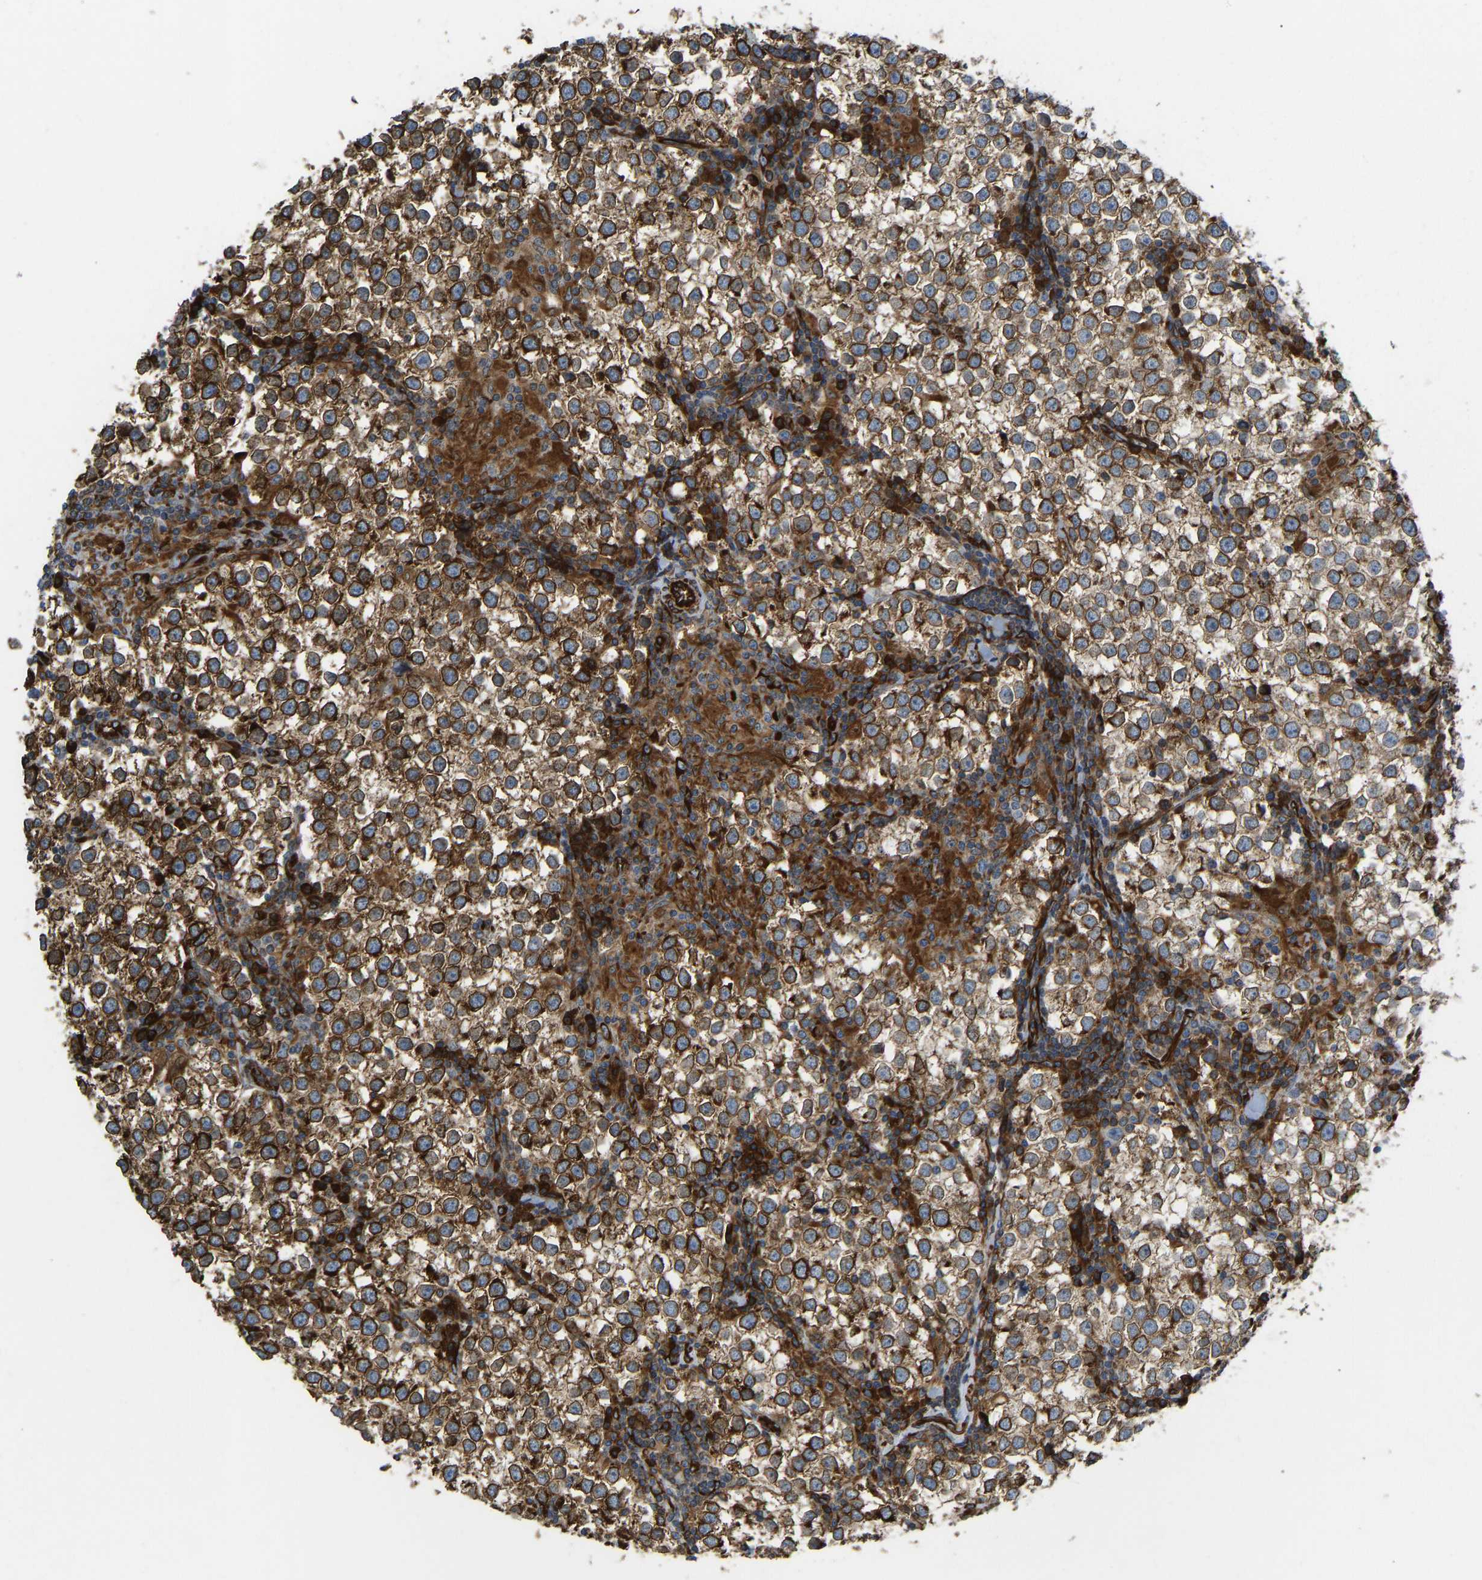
{"staining": {"intensity": "strong", "quantity": ">75%", "location": "cytoplasmic/membranous,nuclear"}, "tissue": "testis cancer", "cell_type": "Tumor cells", "image_type": "cancer", "snomed": [{"axis": "morphology", "description": "Seminoma, NOS"}, {"axis": "morphology", "description": "Carcinoma, Embryonal, NOS"}, {"axis": "topography", "description": "Testis"}], "caption": "The immunohistochemical stain shows strong cytoplasmic/membranous and nuclear staining in tumor cells of testis cancer (seminoma) tissue.", "gene": "BEX3", "patient": {"sex": "male", "age": 36}}